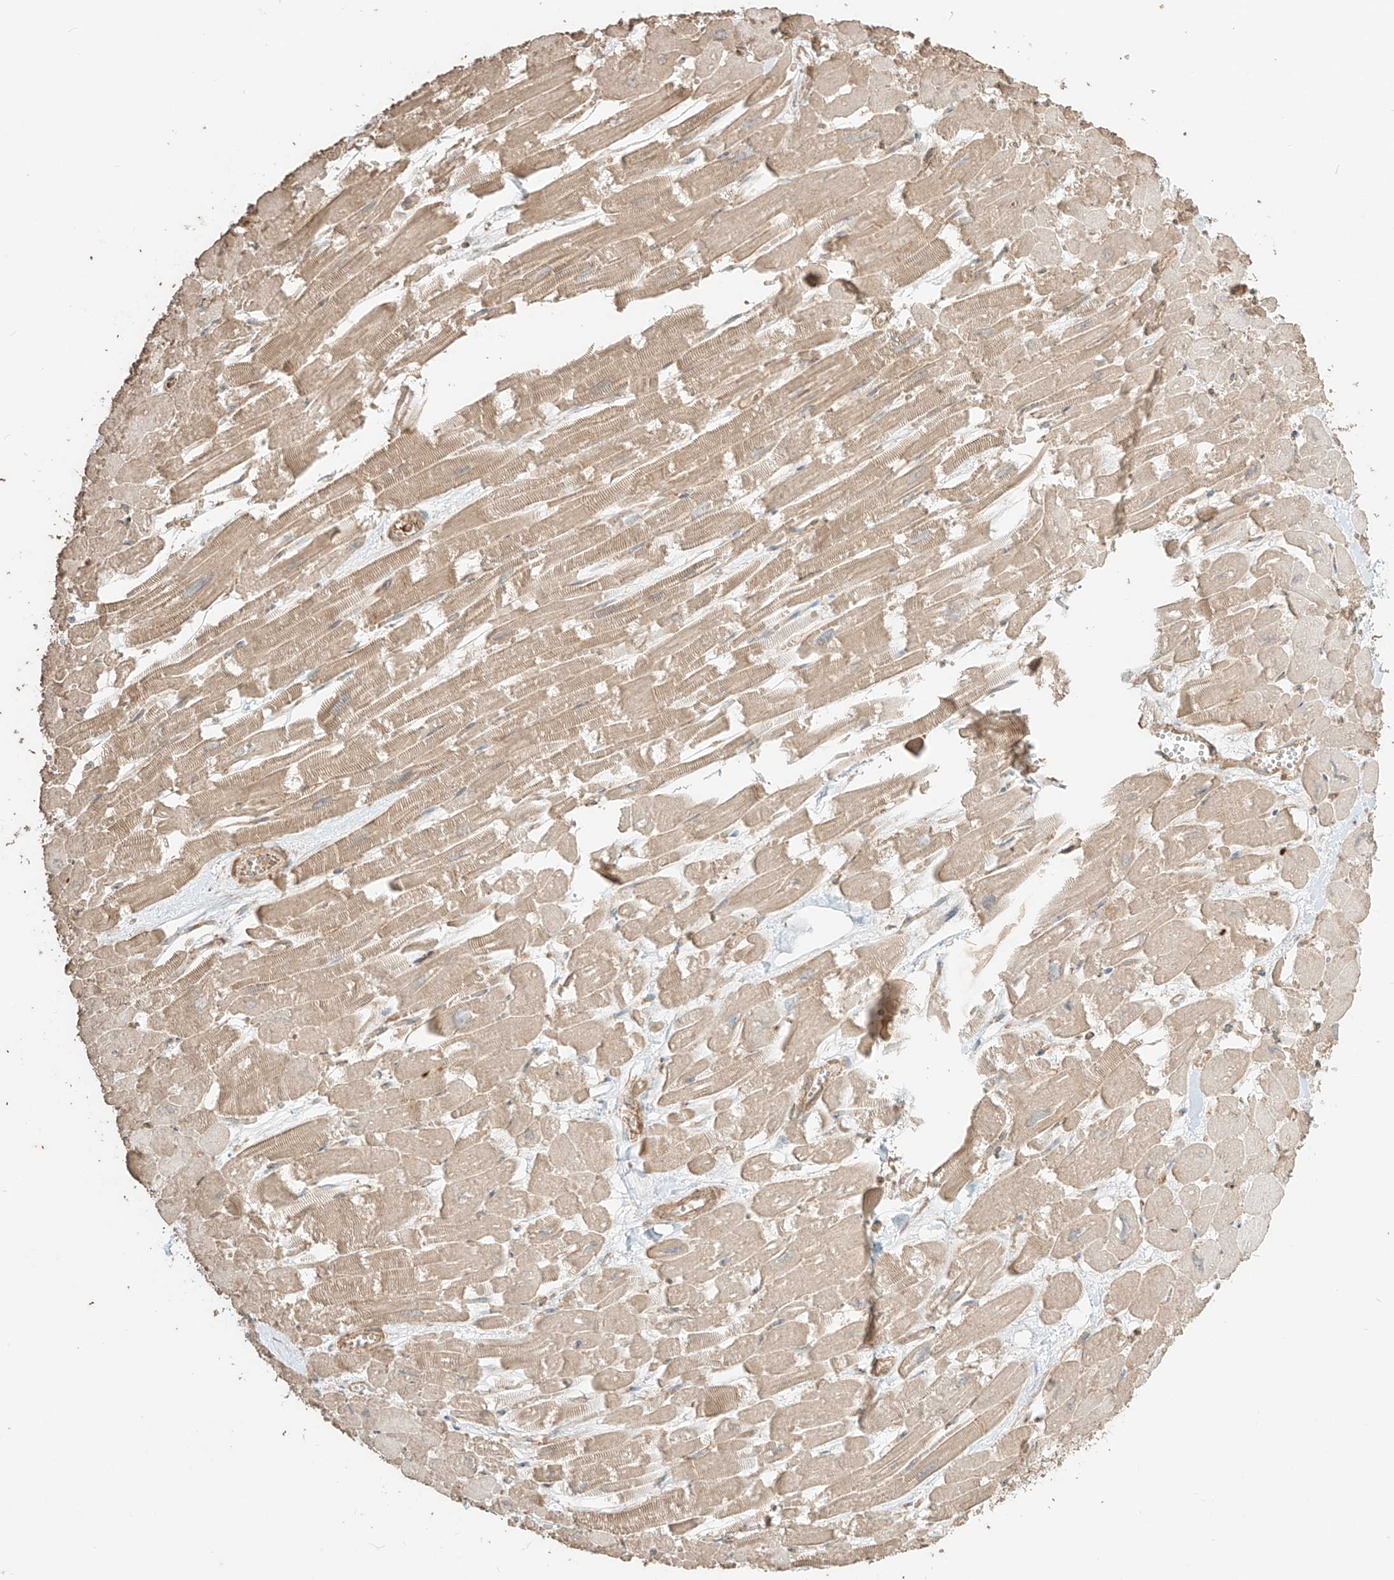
{"staining": {"intensity": "weak", "quantity": ">75%", "location": "cytoplasmic/membranous"}, "tissue": "heart muscle", "cell_type": "Cardiomyocytes", "image_type": "normal", "snomed": [{"axis": "morphology", "description": "Normal tissue, NOS"}, {"axis": "topography", "description": "Heart"}], "caption": "A histopathology image of human heart muscle stained for a protein demonstrates weak cytoplasmic/membranous brown staining in cardiomyocytes. Using DAB (brown) and hematoxylin (blue) stains, captured at high magnification using brightfield microscopy.", "gene": "CCDC115", "patient": {"sex": "male", "age": 54}}